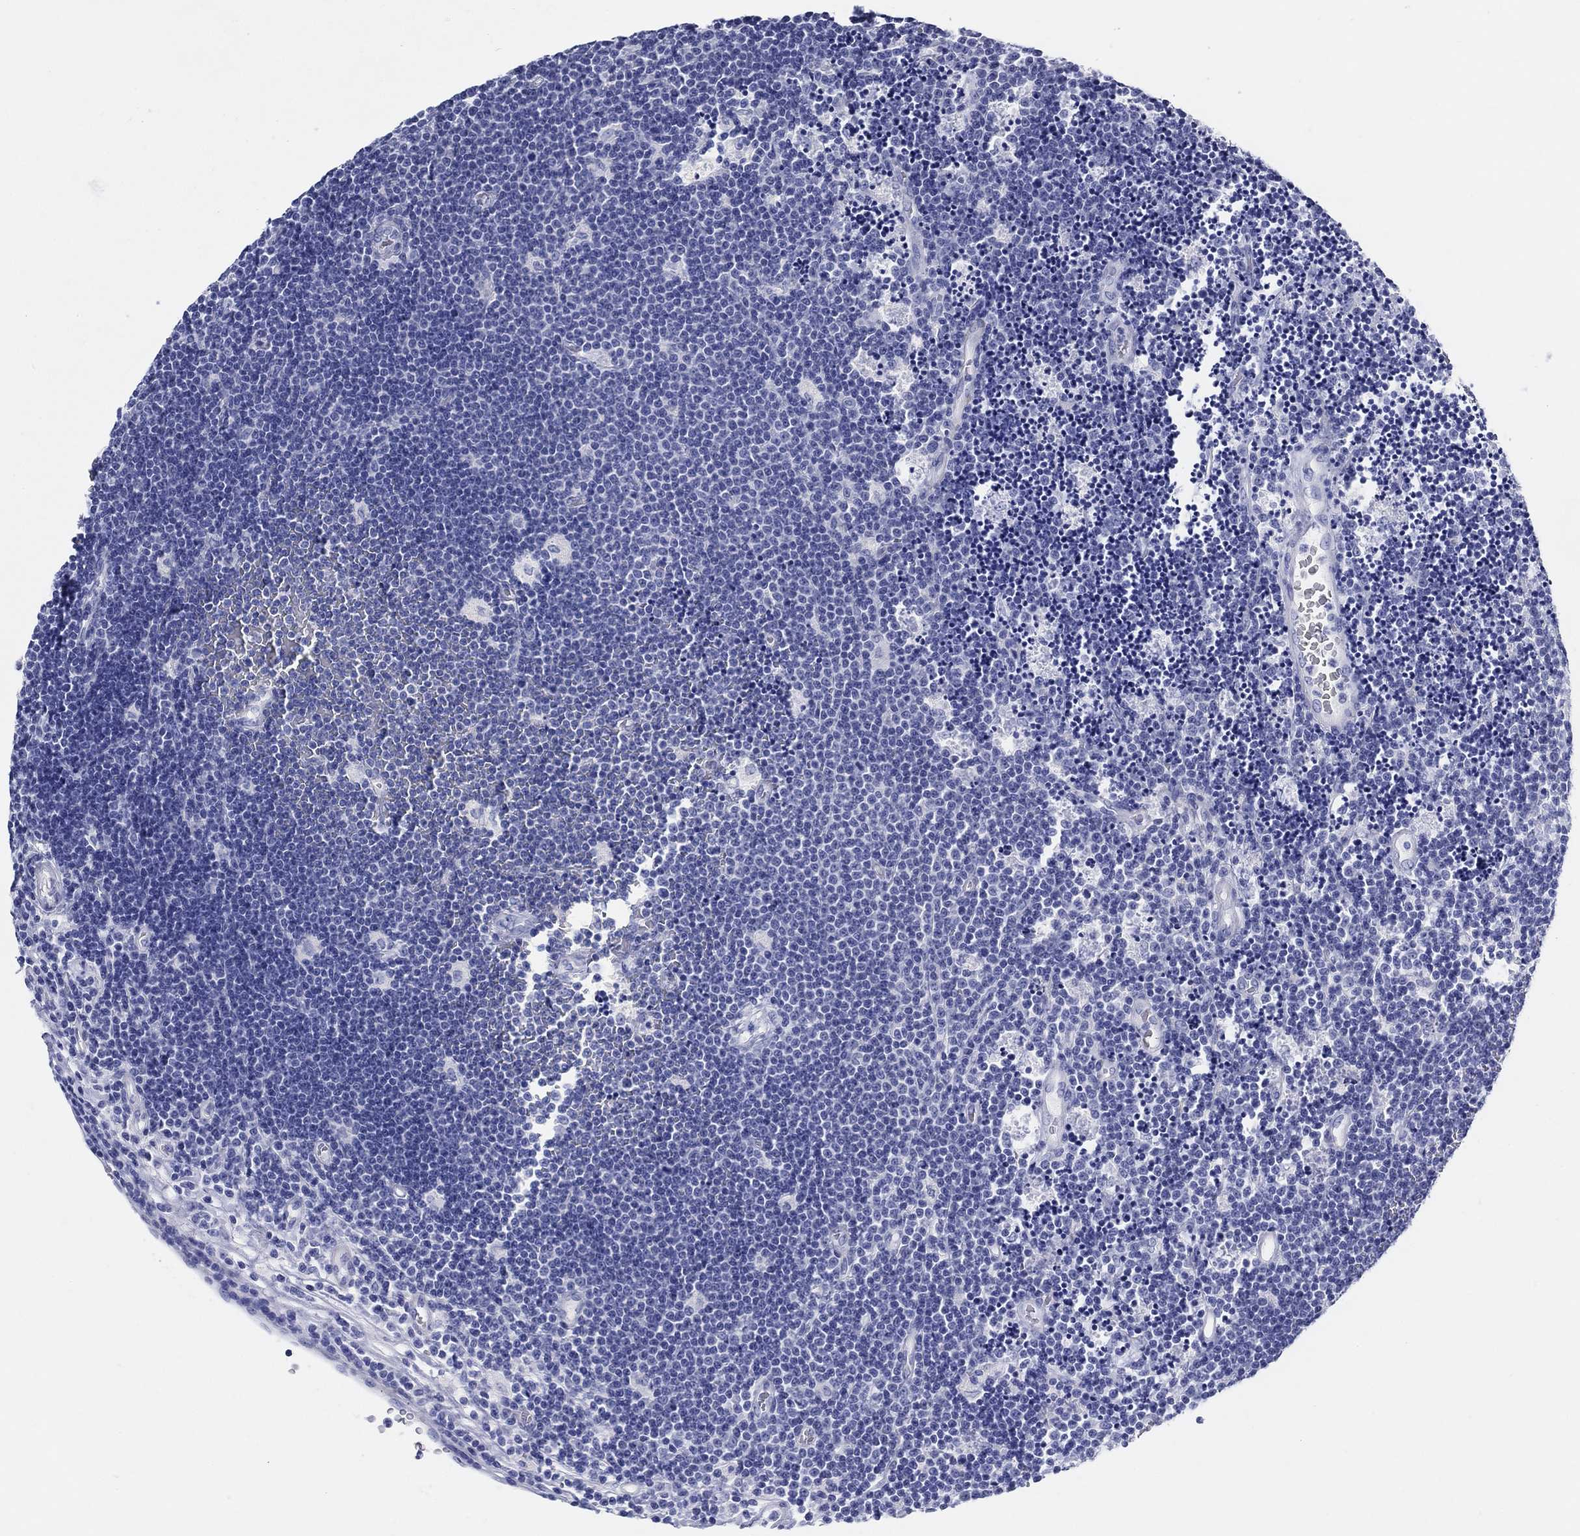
{"staining": {"intensity": "negative", "quantity": "none", "location": "none"}, "tissue": "lymphoma", "cell_type": "Tumor cells", "image_type": "cancer", "snomed": [{"axis": "morphology", "description": "Malignant lymphoma, non-Hodgkin's type, Low grade"}, {"axis": "topography", "description": "Brain"}], "caption": "There is no significant positivity in tumor cells of low-grade malignant lymphoma, non-Hodgkin's type.", "gene": "CRYGS", "patient": {"sex": "female", "age": 66}}